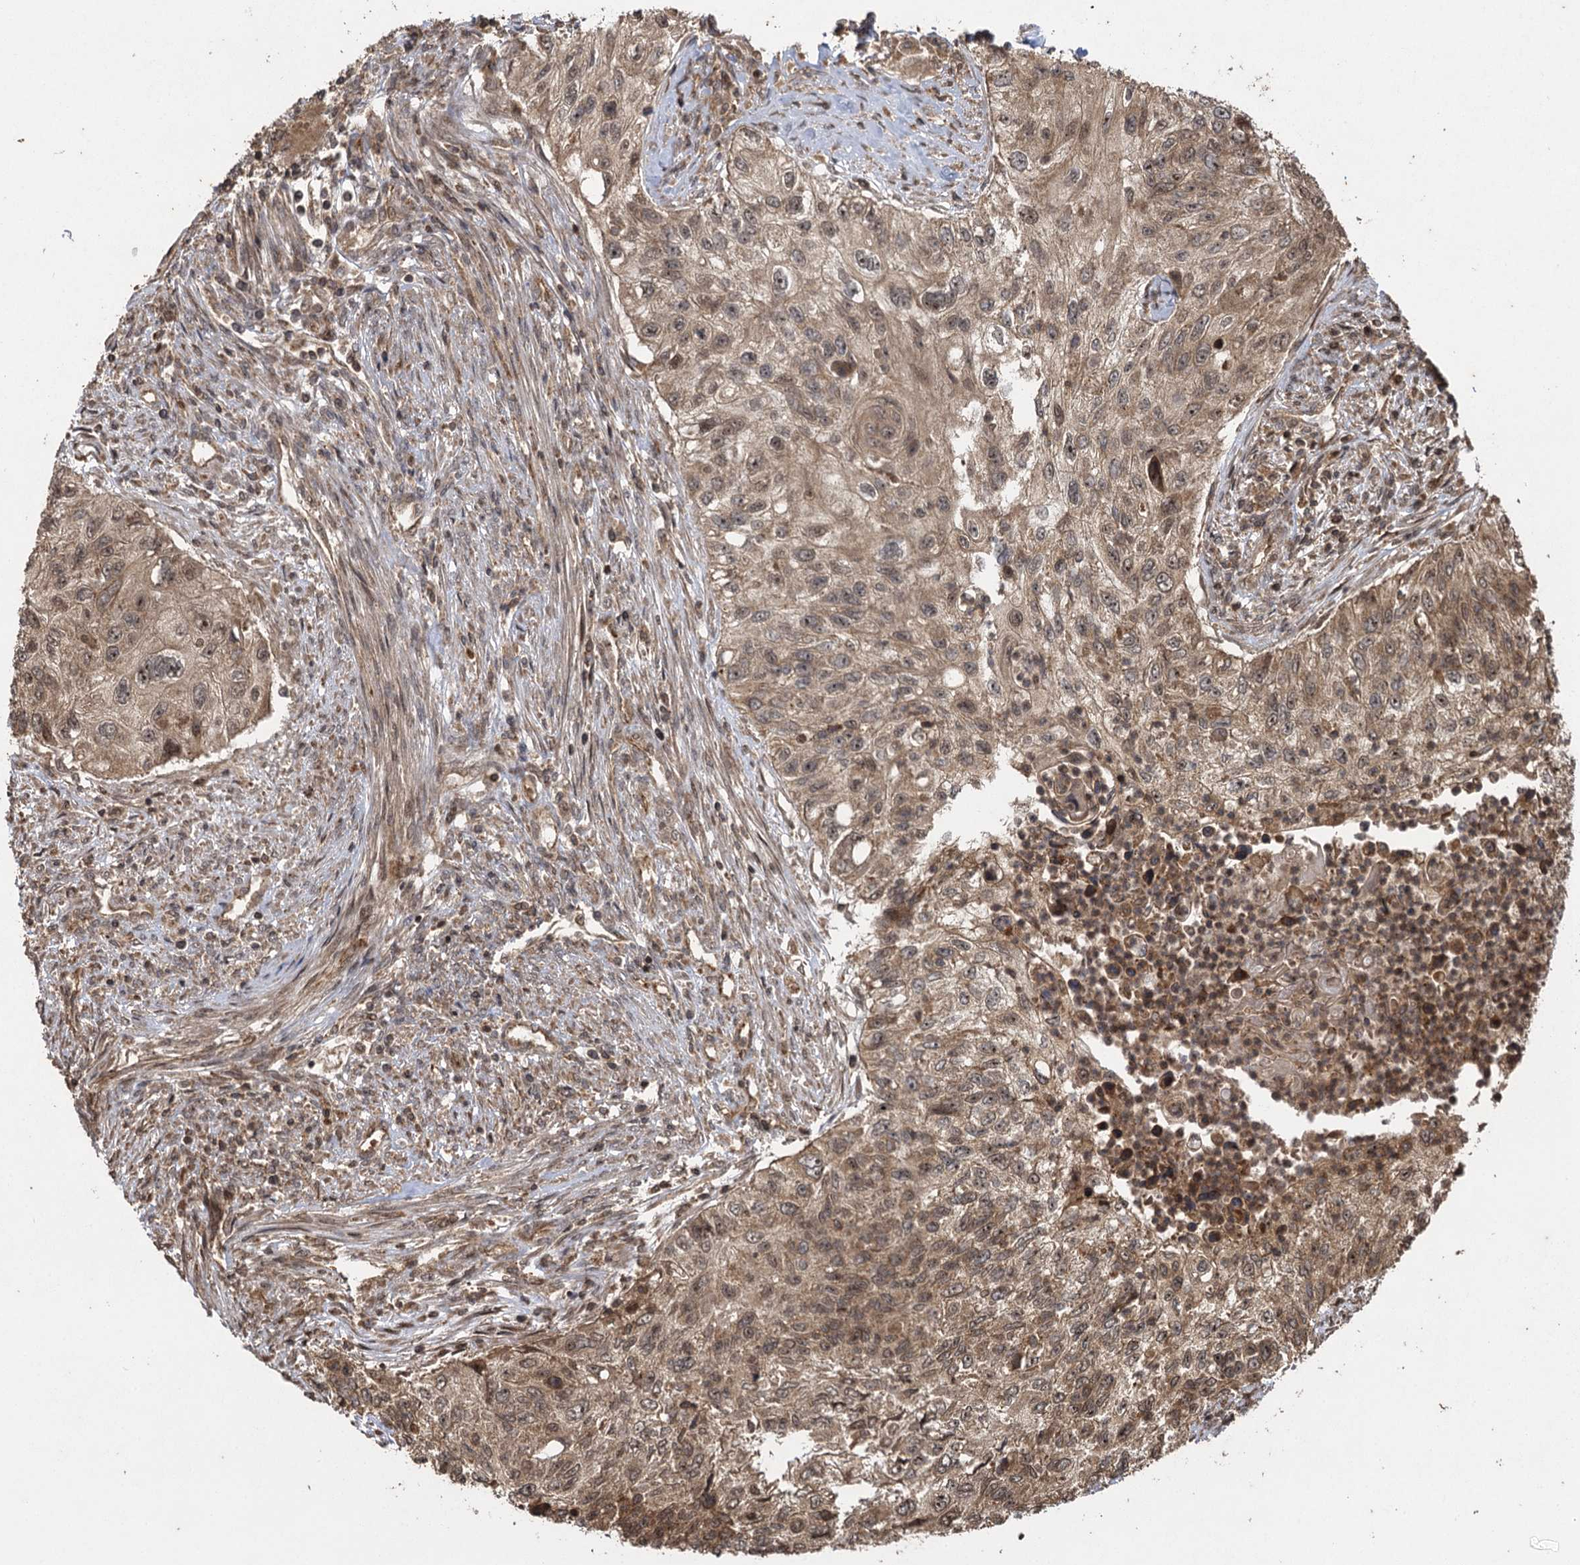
{"staining": {"intensity": "weak", "quantity": ">75%", "location": "cytoplasmic/membranous,nuclear"}, "tissue": "urothelial cancer", "cell_type": "Tumor cells", "image_type": "cancer", "snomed": [{"axis": "morphology", "description": "Urothelial carcinoma, High grade"}, {"axis": "topography", "description": "Urinary bladder"}], "caption": "Urothelial cancer stained for a protein (brown) displays weak cytoplasmic/membranous and nuclear positive staining in approximately >75% of tumor cells.", "gene": "IL11RA", "patient": {"sex": "female", "age": 60}}